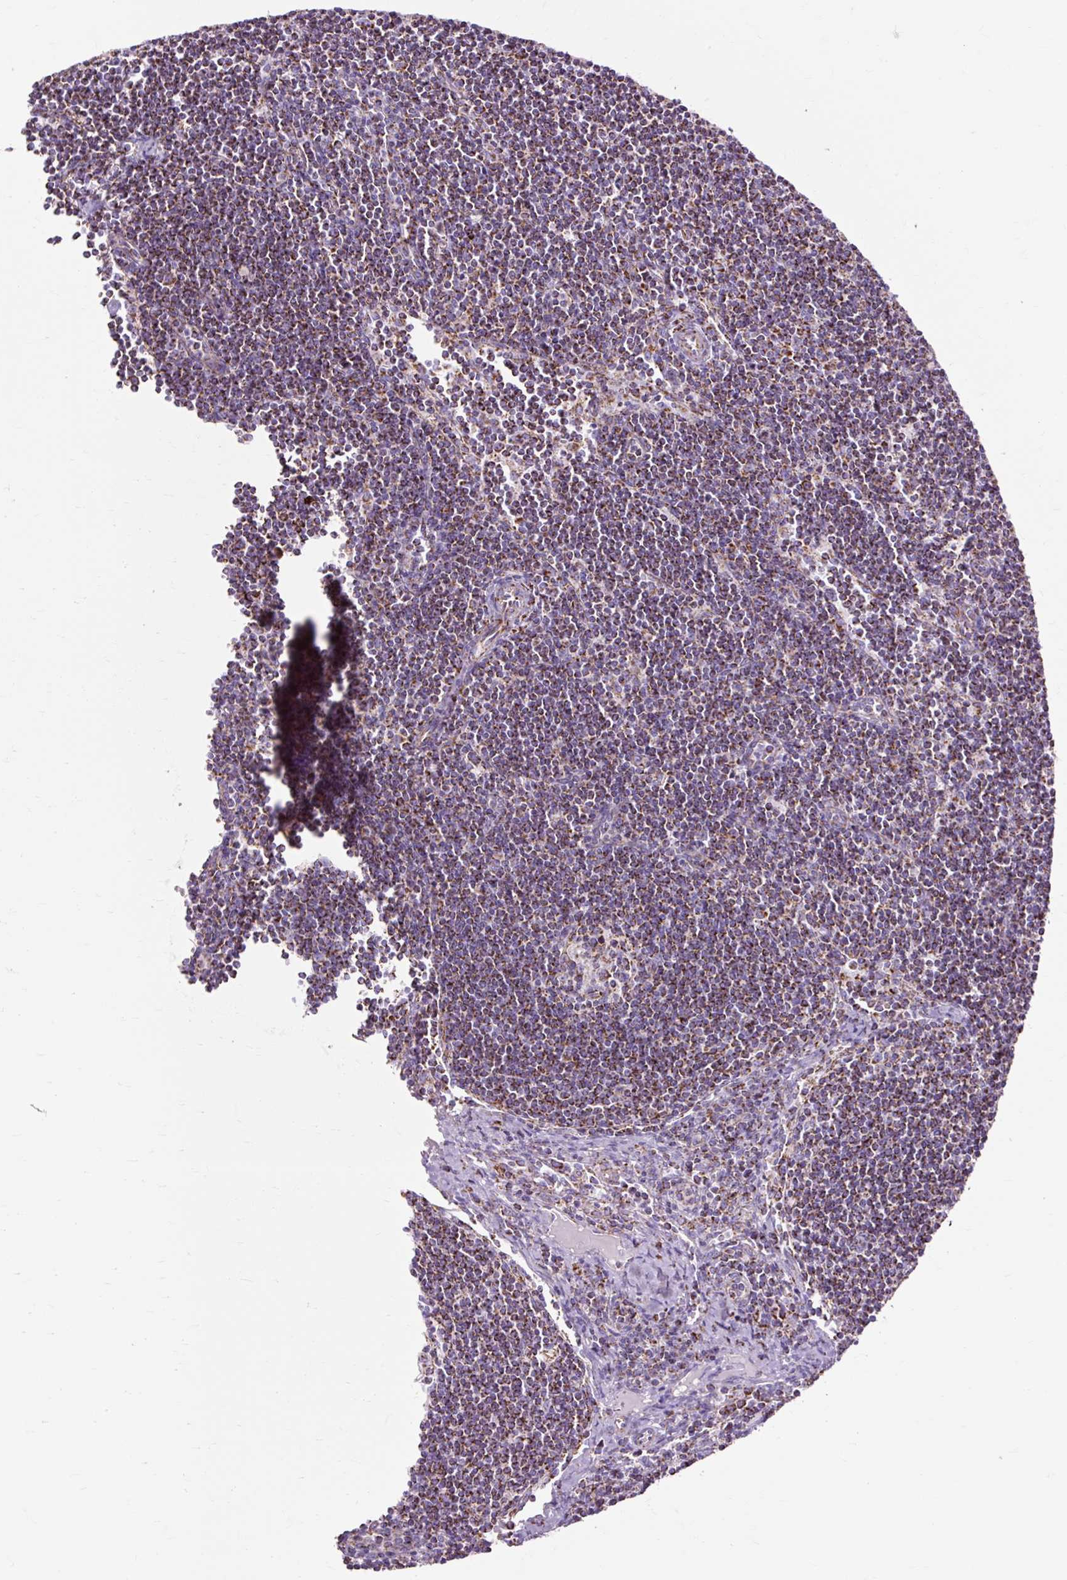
{"staining": {"intensity": "strong", "quantity": "25%-75%", "location": "cytoplasmic/membranous"}, "tissue": "lymph node", "cell_type": "Non-germinal center cells", "image_type": "normal", "snomed": [{"axis": "morphology", "description": "Normal tissue, NOS"}, {"axis": "topography", "description": "Lymph node"}], "caption": "Immunohistochemistry (IHC) micrograph of unremarkable human lymph node stained for a protein (brown), which displays high levels of strong cytoplasmic/membranous expression in about 25%-75% of non-germinal center cells.", "gene": "DLAT", "patient": {"sex": "female", "age": 29}}